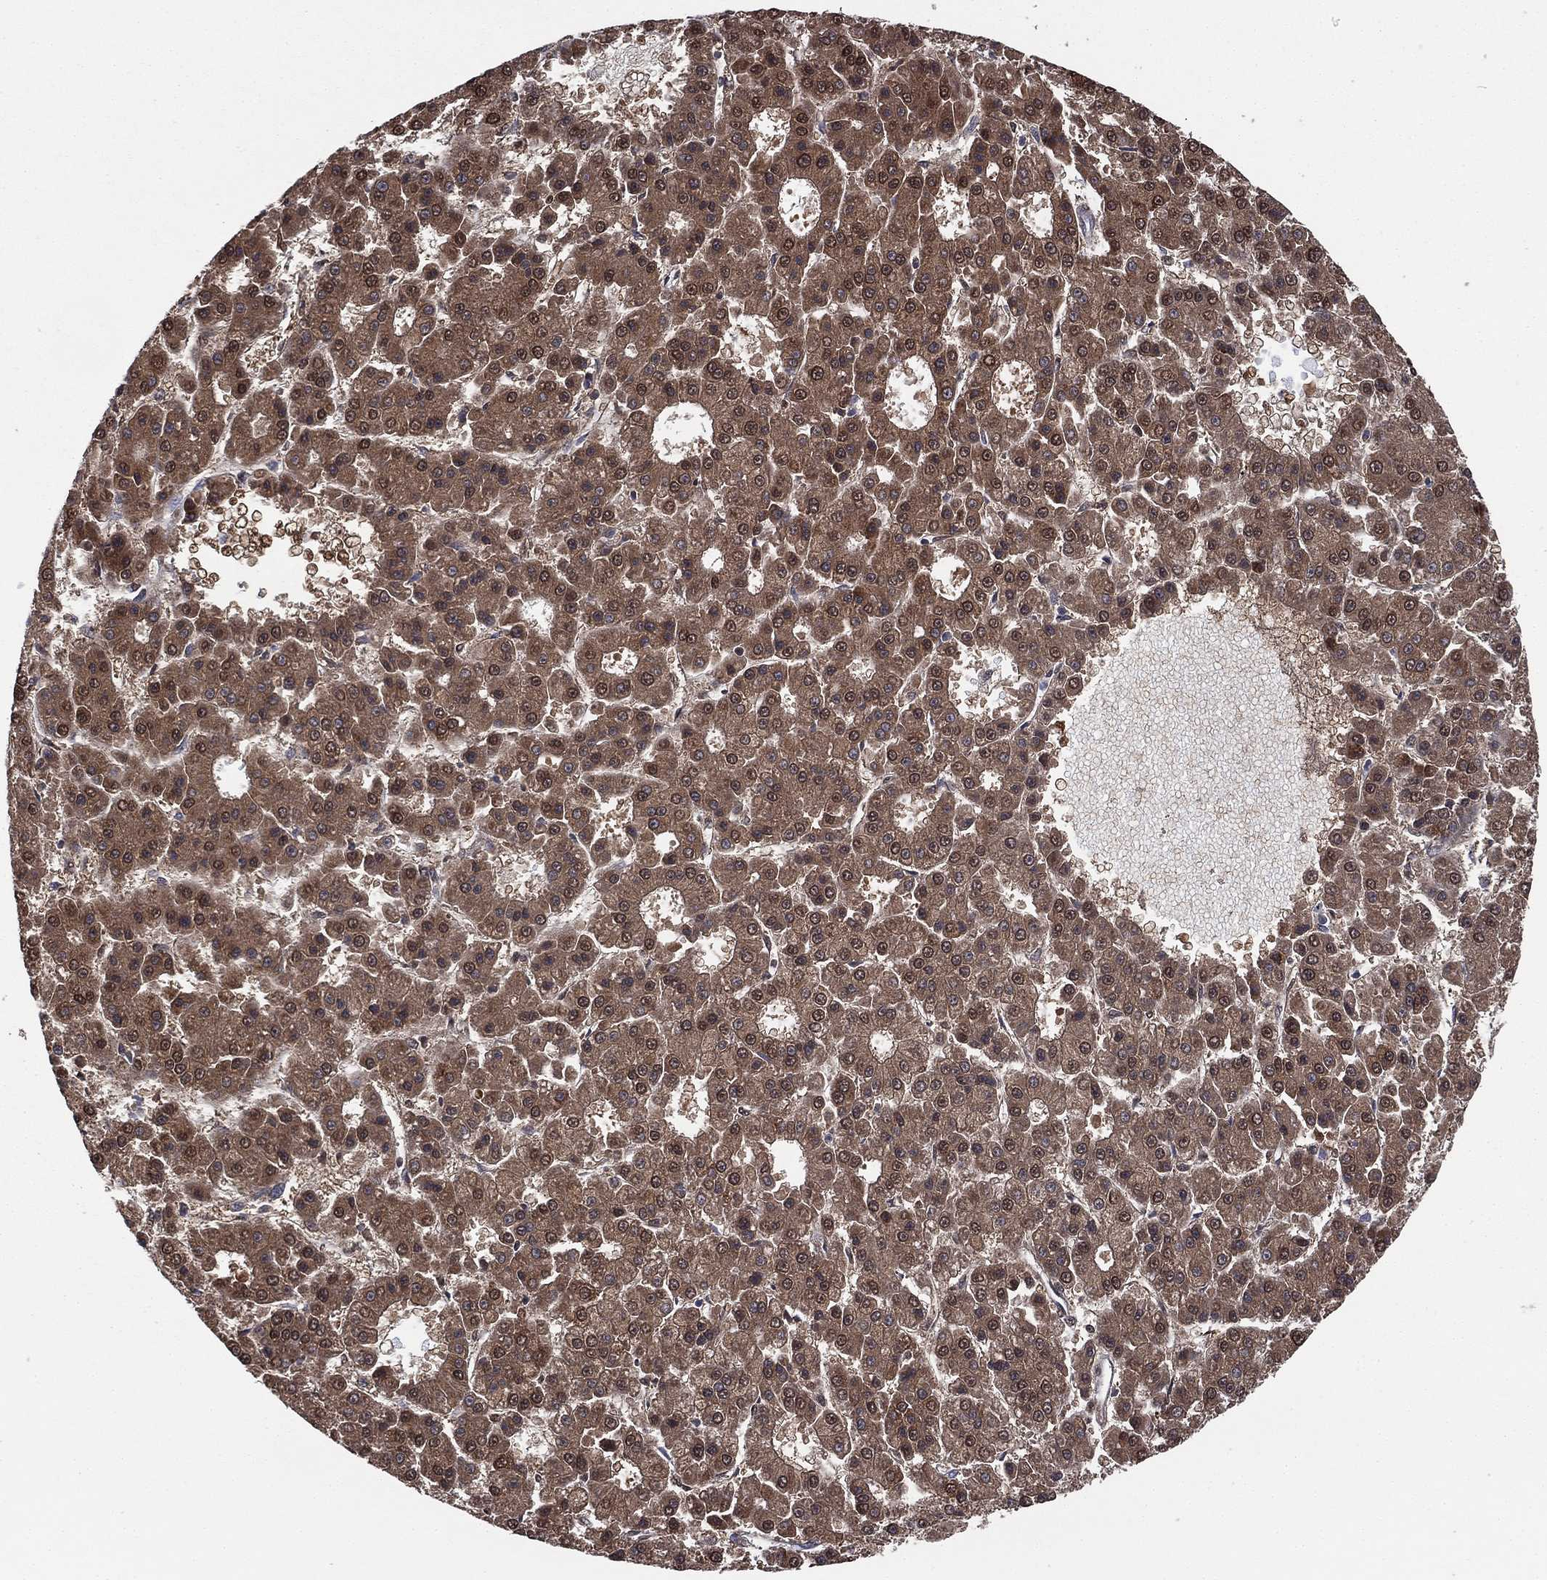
{"staining": {"intensity": "strong", "quantity": "25%-75%", "location": "cytoplasmic/membranous,nuclear"}, "tissue": "liver cancer", "cell_type": "Tumor cells", "image_type": "cancer", "snomed": [{"axis": "morphology", "description": "Carcinoma, Hepatocellular, NOS"}, {"axis": "topography", "description": "Liver"}], "caption": "Liver cancer (hepatocellular carcinoma) stained with immunohistochemistry demonstrates strong cytoplasmic/membranous and nuclear positivity in about 25%-75% of tumor cells.", "gene": "ALDH7A1", "patient": {"sex": "male", "age": 70}}